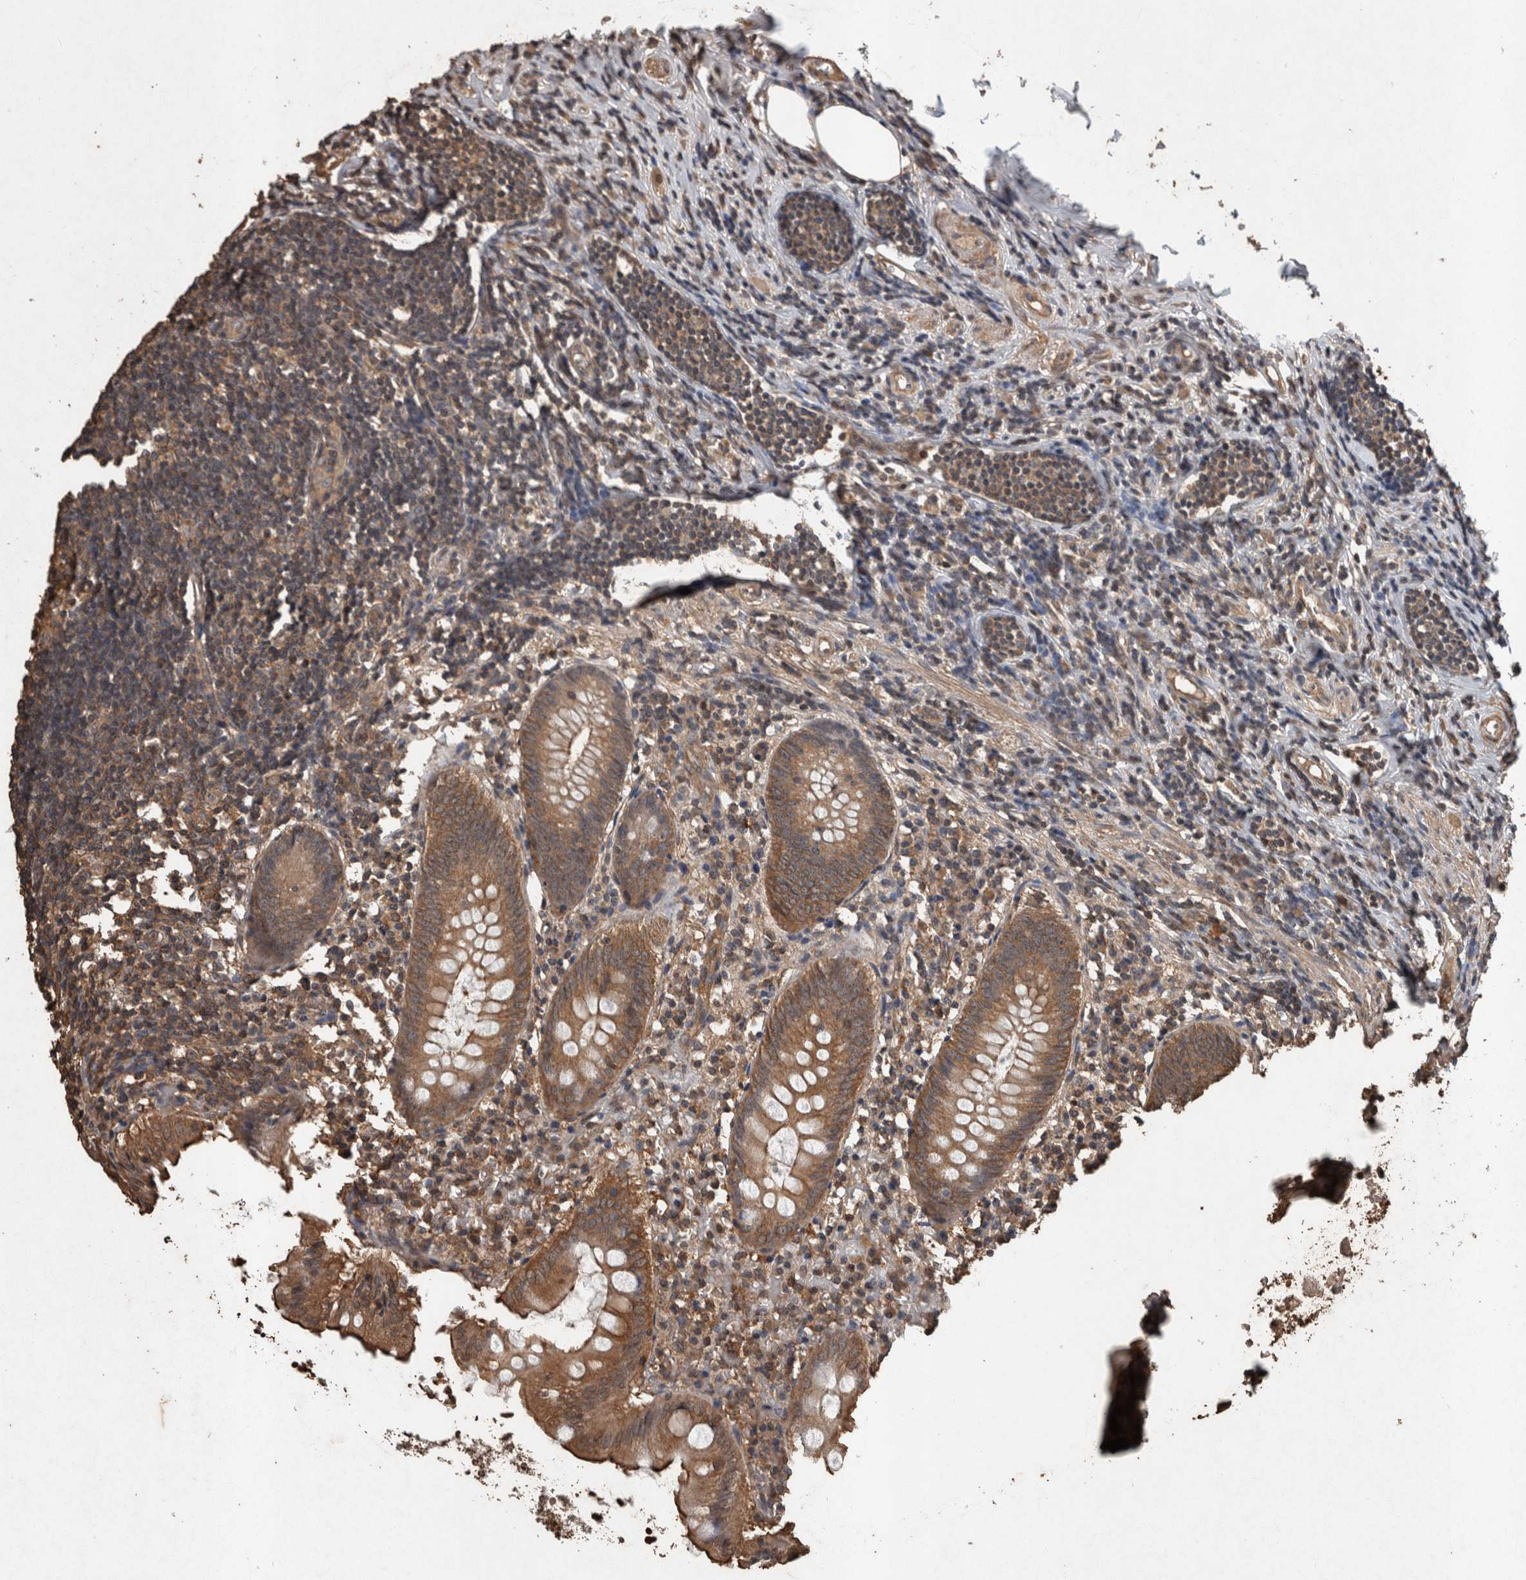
{"staining": {"intensity": "moderate", "quantity": ">75%", "location": "cytoplasmic/membranous"}, "tissue": "appendix", "cell_type": "Glandular cells", "image_type": "normal", "snomed": [{"axis": "morphology", "description": "Normal tissue, NOS"}, {"axis": "topography", "description": "Appendix"}], "caption": "DAB immunohistochemical staining of benign human appendix shows moderate cytoplasmic/membranous protein expression in approximately >75% of glandular cells.", "gene": "FGFRL1", "patient": {"sex": "female", "age": 54}}